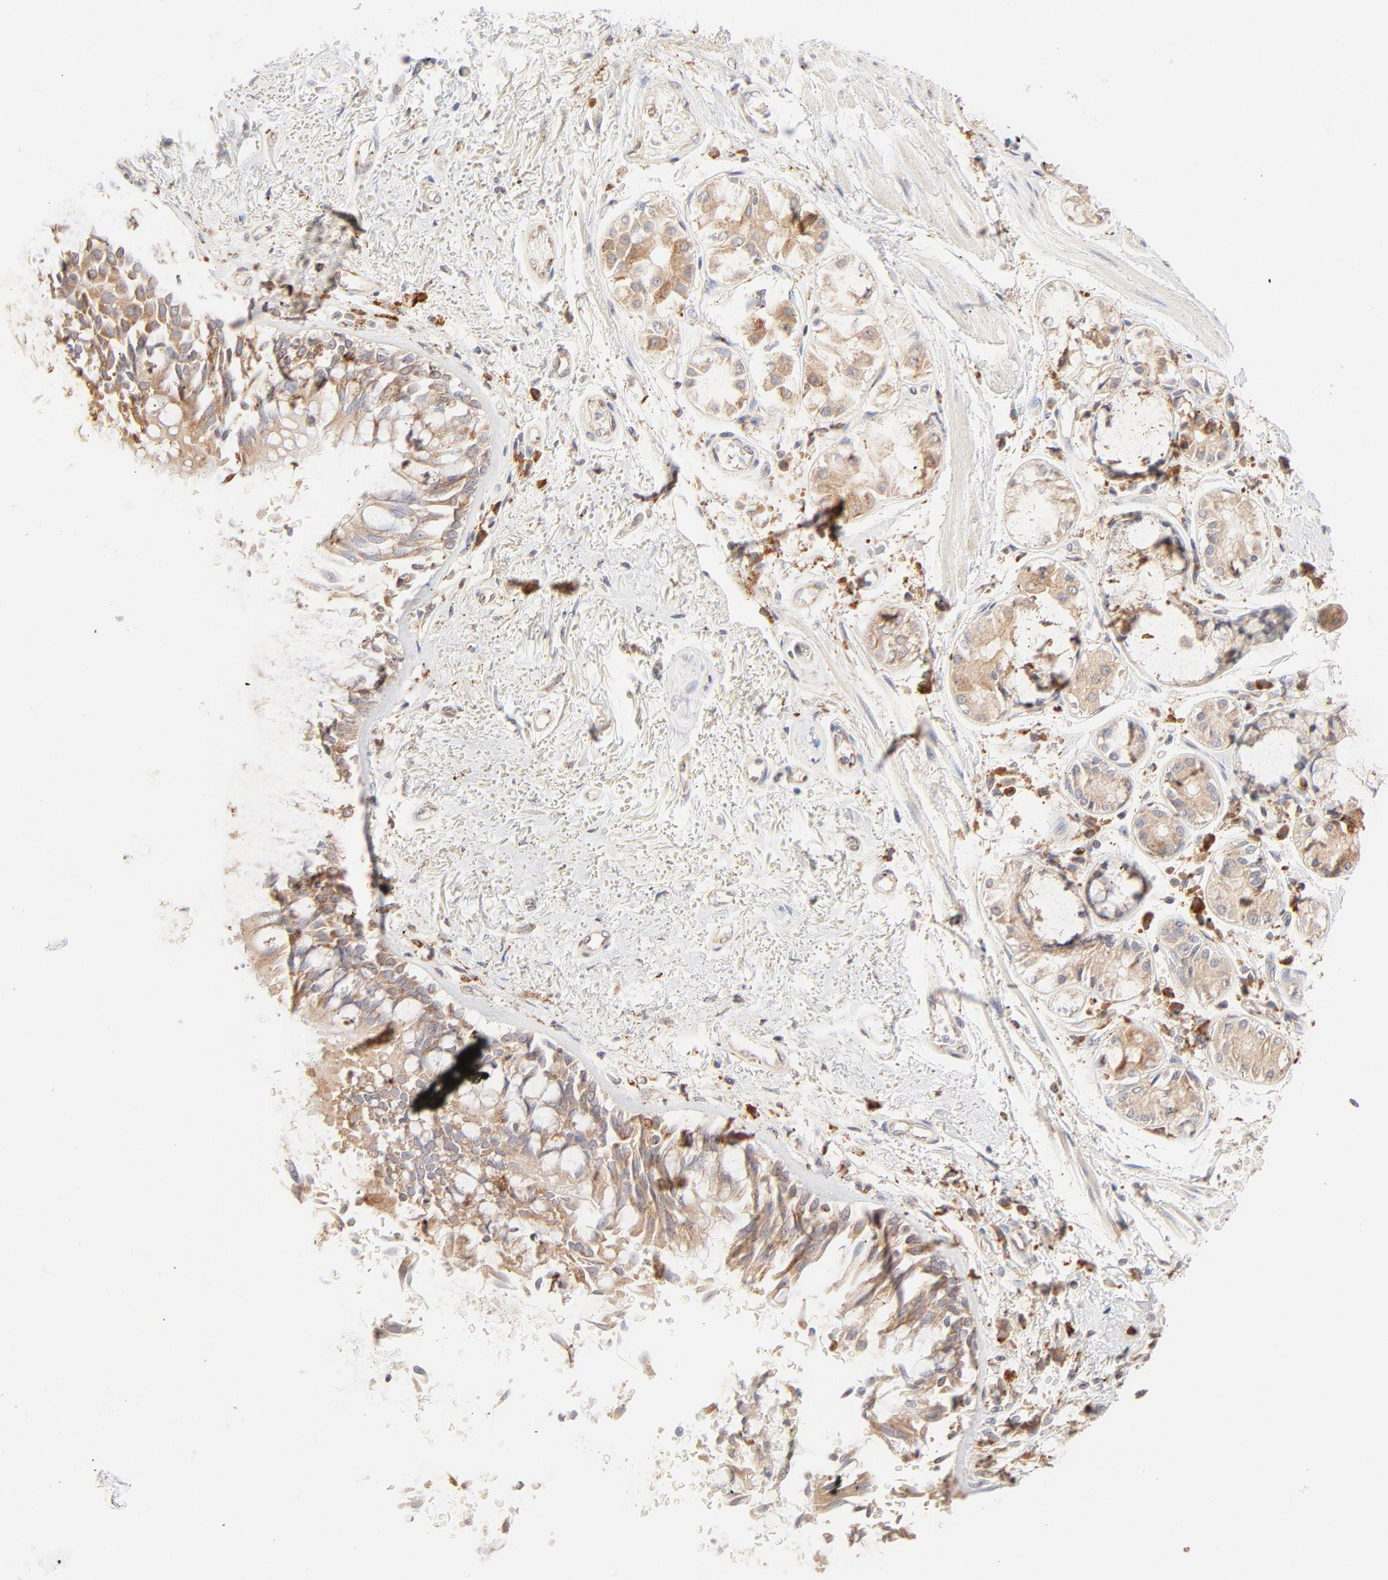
{"staining": {"intensity": "moderate", "quantity": ">75%", "location": "cytoplasmic/membranous"}, "tissue": "bronchus", "cell_type": "Respiratory epithelial cells", "image_type": "normal", "snomed": [{"axis": "morphology", "description": "Normal tissue, NOS"}, {"axis": "morphology", "description": "Adenocarcinoma, NOS"}, {"axis": "topography", "description": "Bronchus"}, {"axis": "topography", "description": "Lung"}], "caption": "Bronchus stained for a protein (brown) demonstrates moderate cytoplasmic/membranous positive staining in about >75% of respiratory epithelial cells.", "gene": "PARP12", "patient": {"sex": "male", "age": 71}}